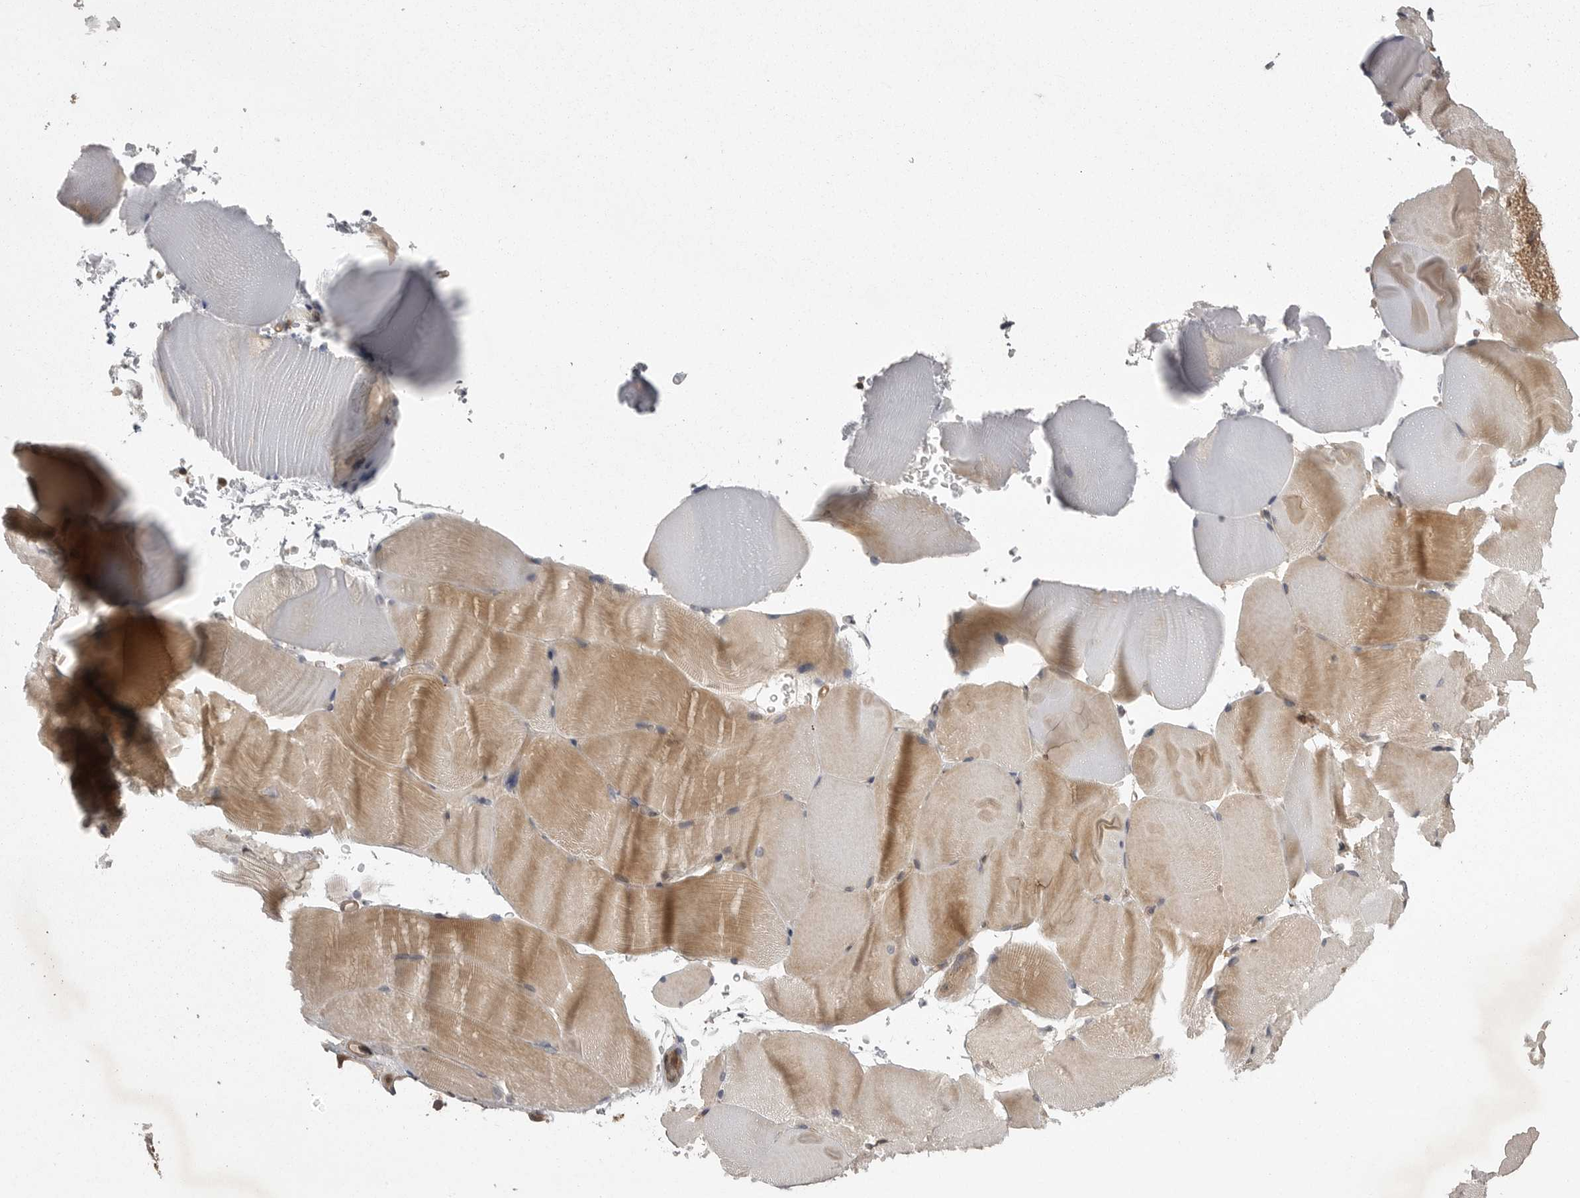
{"staining": {"intensity": "weak", "quantity": "25%-75%", "location": "cytoplasmic/membranous"}, "tissue": "skeletal muscle", "cell_type": "Myocytes", "image_type": "normal", "snomed": [{"axis": "morphology", "description": "Normal tissue, NOS"}, {"axis": "topography", "description": "Skeletal muscle"}, {"axis": "topography", "description": "Parathyroid gland"}], "caption": "Skeletal muscle stained for a protein demonstrates weak cytoplasmic/membranous positivity in myocytes. The protein of interest is stained brown, and the nuclei are stained in blue (DAB (3,3'-diaminobenzidine) IHC with brightfield microscopy, high magnification).", "gene": "STK24", "patient": {"sex": "female", "age": 37}}